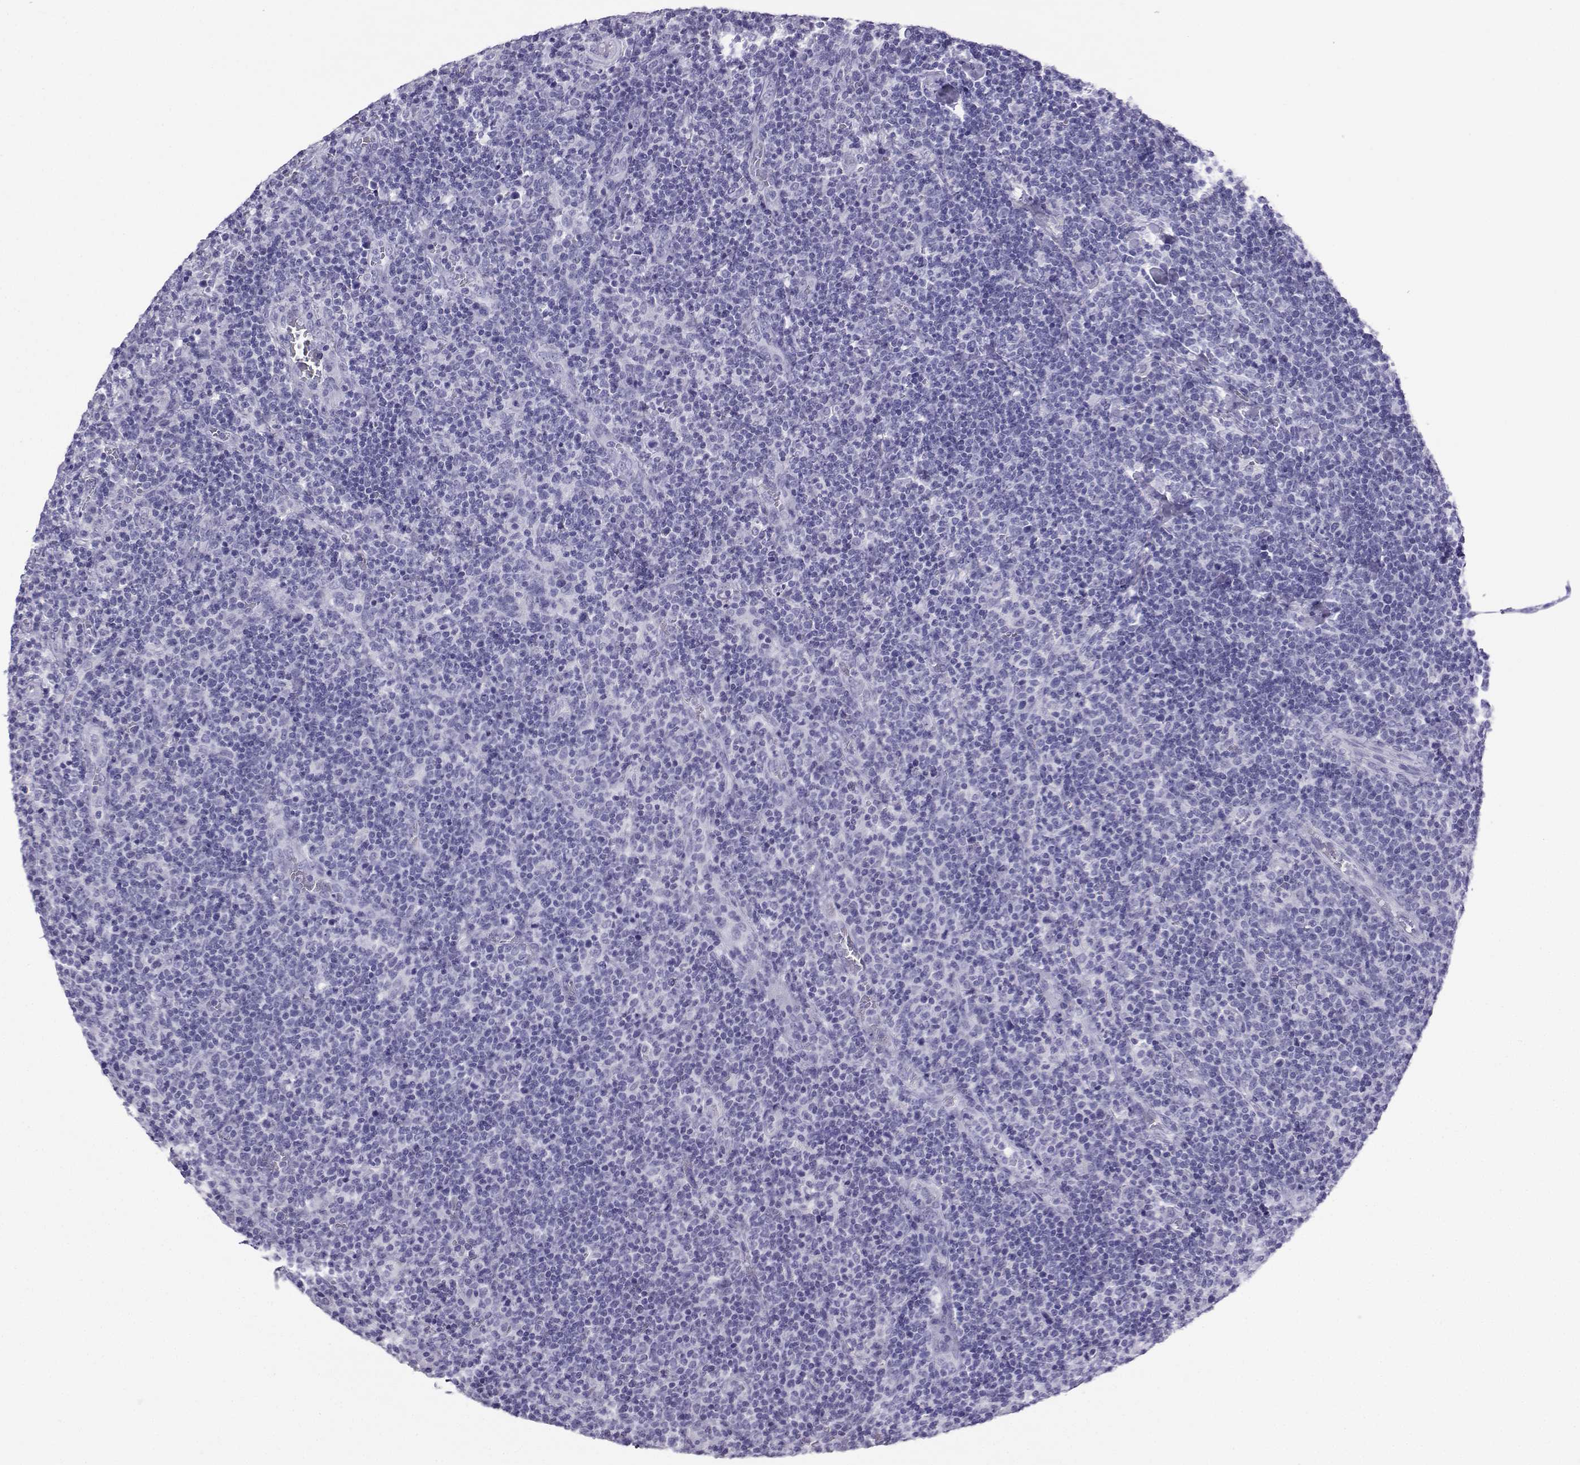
{"staining": {"intensity": "negative", "quantity": "none", "location": "none"}, "tissue": "lymphoma", "cell_type": "Tumor cells", "image_type": "cancer", "snomed": [{"axis": "morphology", "description": "Malignant lymphoma, non-Hodgkin's type, High grade"}, {"axis": "topography", "description": "Lymph node"}], "caption": "IHC photomicrograph of neoplastic tissue: human lymphoma stained with DAB reveals no significant protein staining in tumor cells. Brightfield microscopy of immunohistochemistry (IHC) stained with DAB (3,3'-diaminobenzidine) (brown) and hematoxylin (blue), captured at high magnification.", "gene": "LORICRIN", "patient": {"sex": "male", "age": 61}}